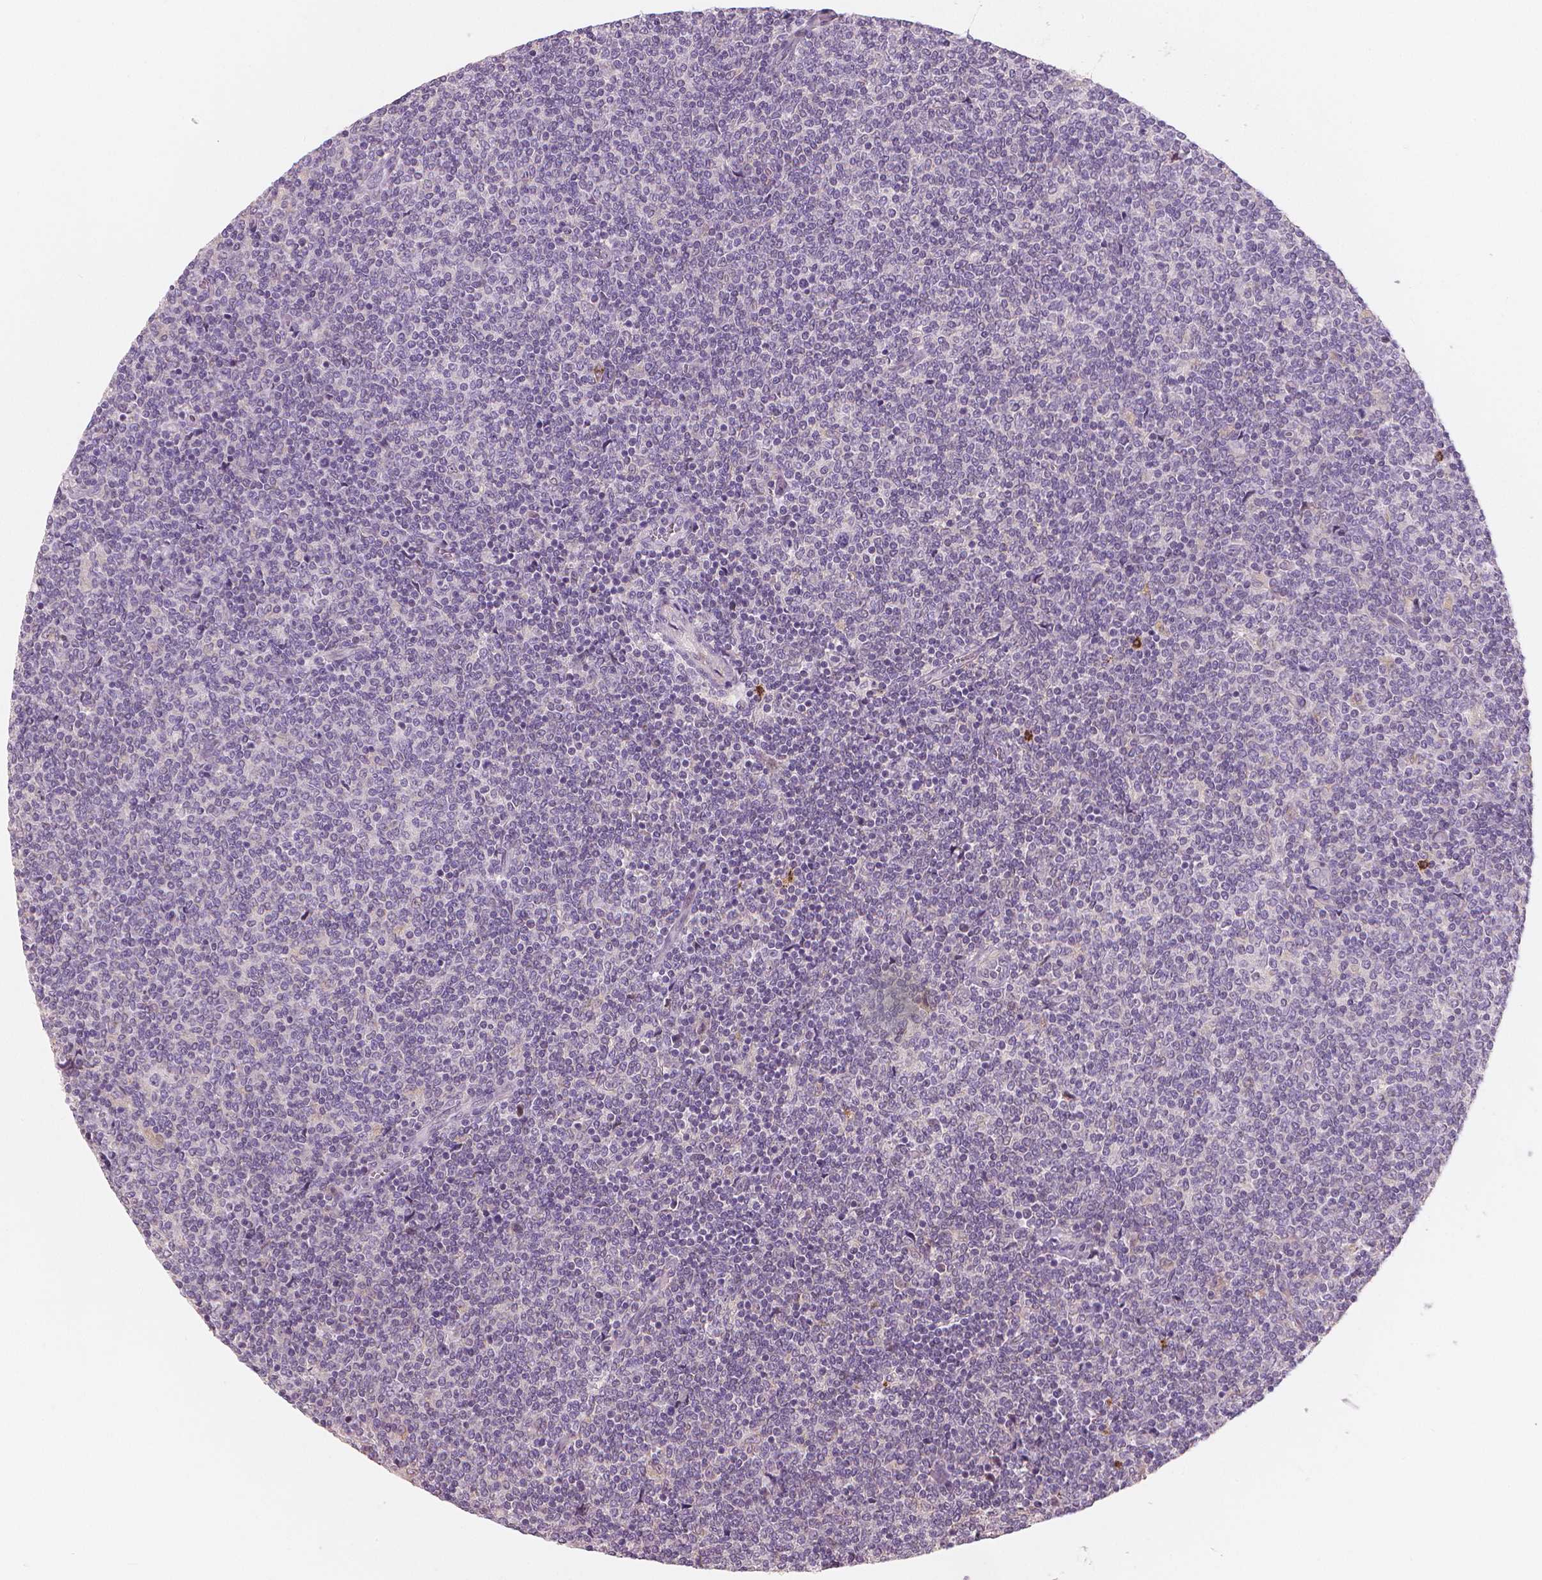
{"staining": {"intensity": "negative", "quantity": "none", "location": "none"}, "tissue": "lymphoma", "cell_type": "Tumor cells", "image_type": "cancer", "snomed": [{"axis": "morphology", "description": "Malignant lymphoma, non-Hodgkin's type, Low grade"}, {"axis": "topography", "description": "Lymph node"}], "caption": "Immunohistochemistry of low-grade malignant lymphoma, non-Hodgkin's type displays no staining in tumor cells.", "gene": "RNASE7", "patient": {"sex": "male", "age": 52}}